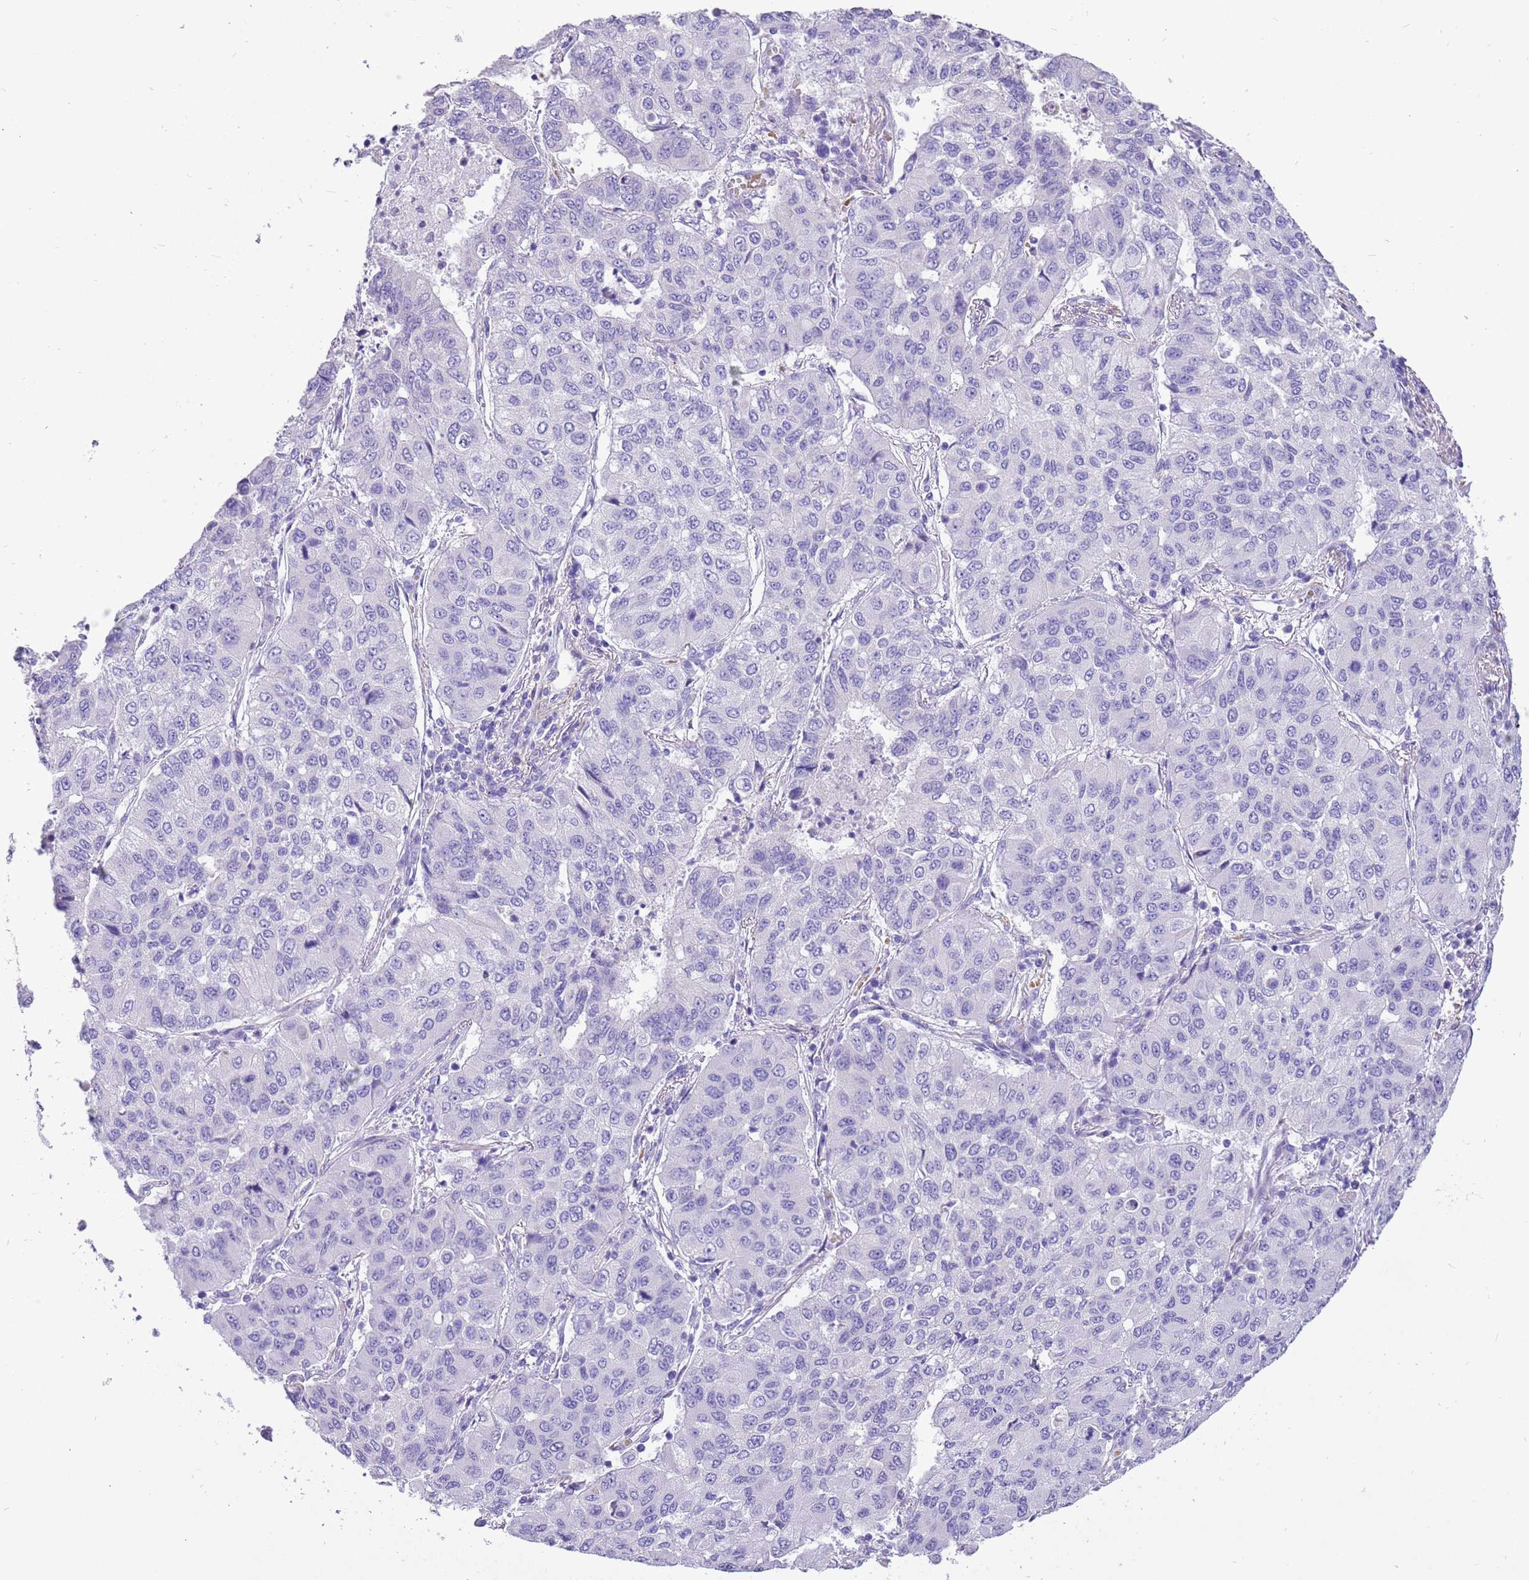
{"staining": {"intensity": "negative", "quantity": "none", "location": "none"}, "tissue": "lung cancer", "cell_type": "Tumor cells", "image_type": "cancer", "snomed": [{"axis": "morphology", "description": "Squamous cell carcinoma, NOS"}, {"axis": "topography", "description": "Lung"}], "caption": "The IHC photomicrograph has no significant staining in tumor cells of lung cancer (squamous cell carcinoma) tissue.", "gene": "KBTBD3", "patient": {"sex": "male", "age": 74}}